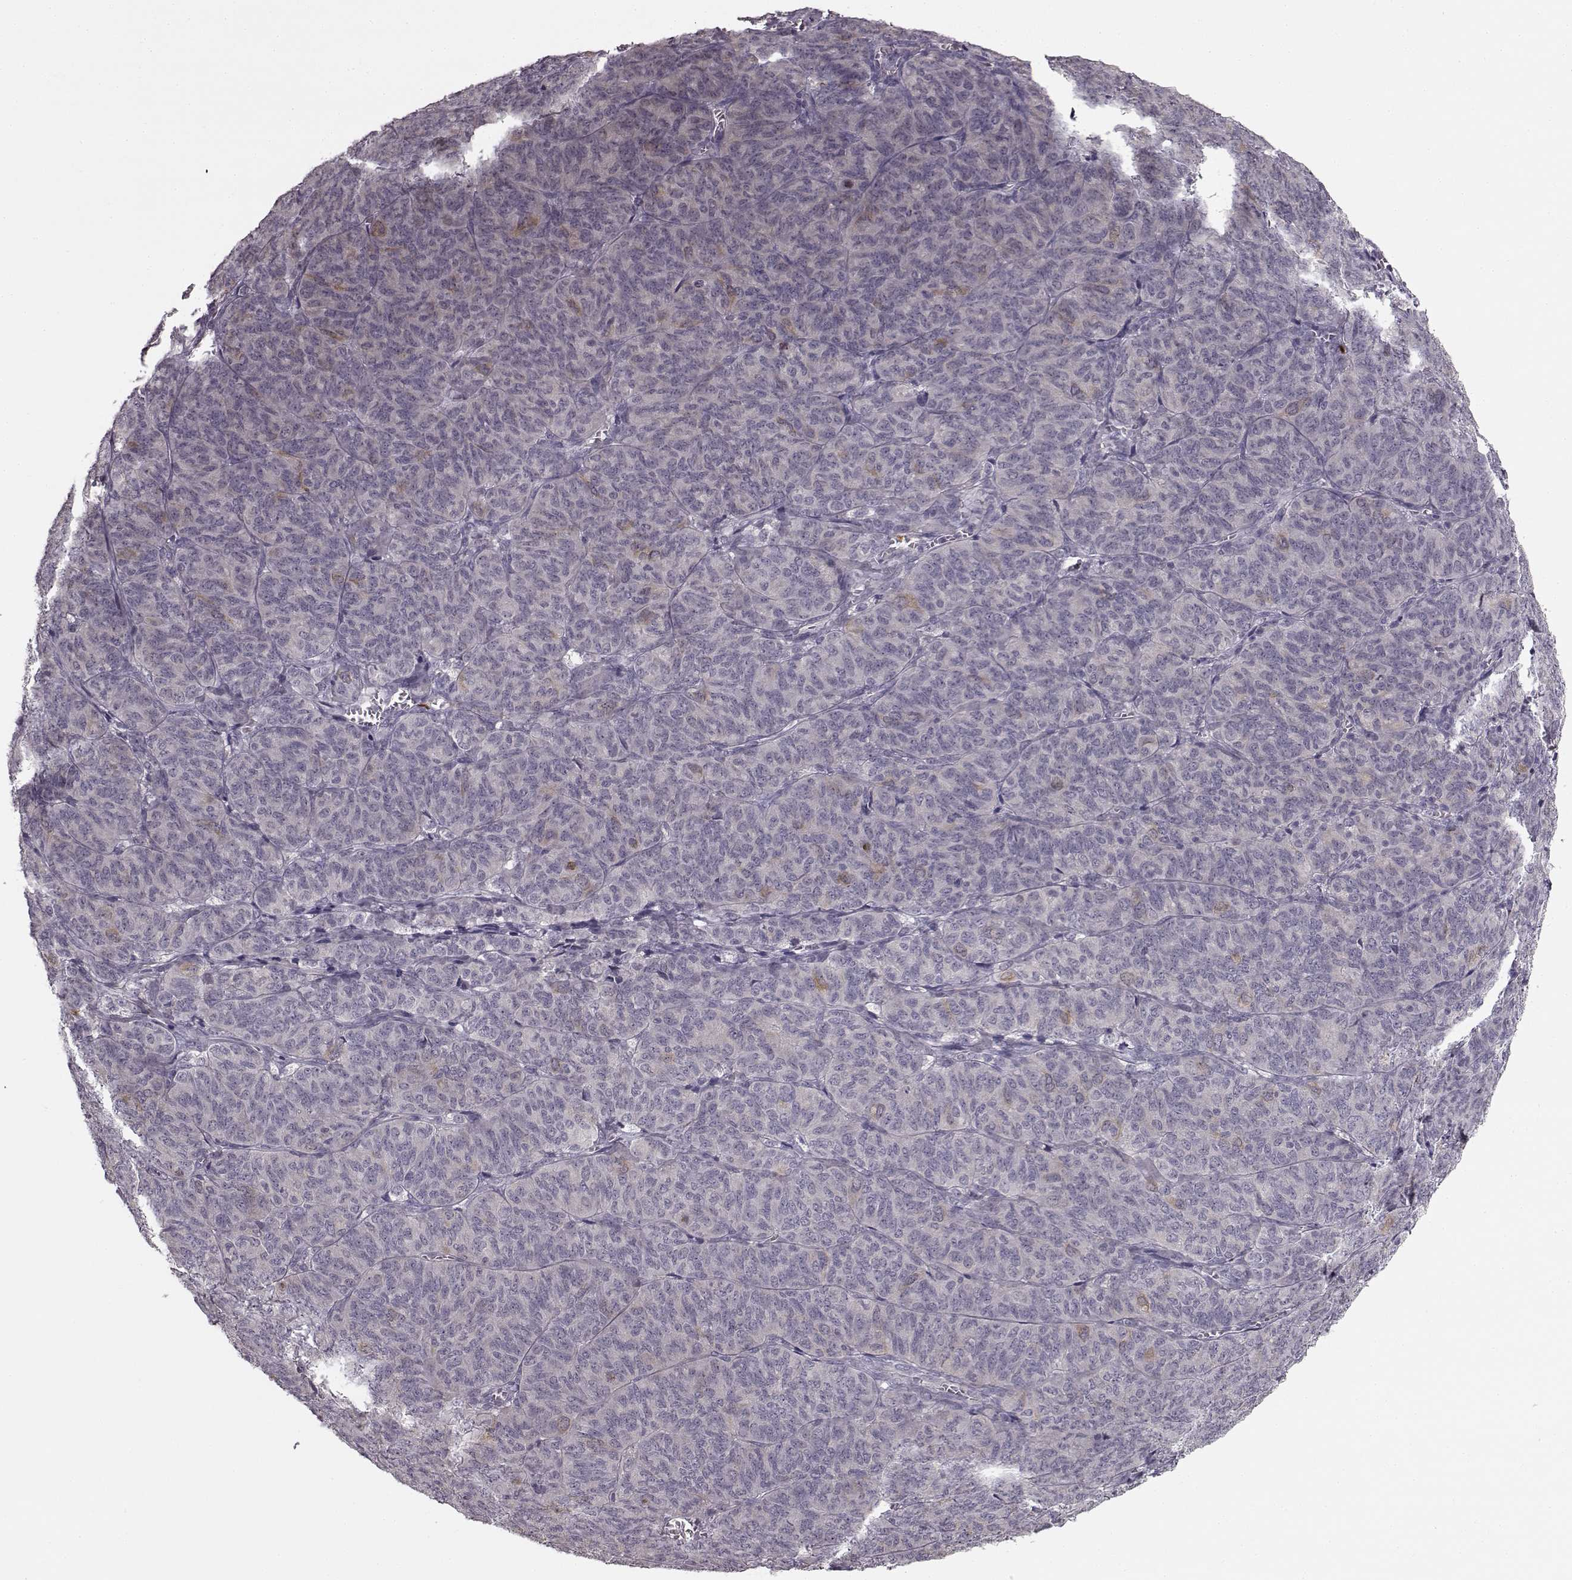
{"staining": {"intensity": "weak", "quantity": "<25%", "location": "cytoplasmic/membranous"}, "tissue": "ovarian cancer", "cell_type": "Tumor cells", "image_type": "cancer", "snomed": [{"axis": "morphology", "description": "Carcinoma, endometroid"}, {"axis": "topography", "description": "Ovary"}], "caption": "Protein analysis of ovarian endometroid carcinoma displays no significant positivity in tumor cells. (Brightfield microscopy of DAB (3,3'-diaminobenzidine) immunohistochemistry (IHC) at high magnification).", "gene": "HMMR", "patient": {"sex": "female", "age": 80}}